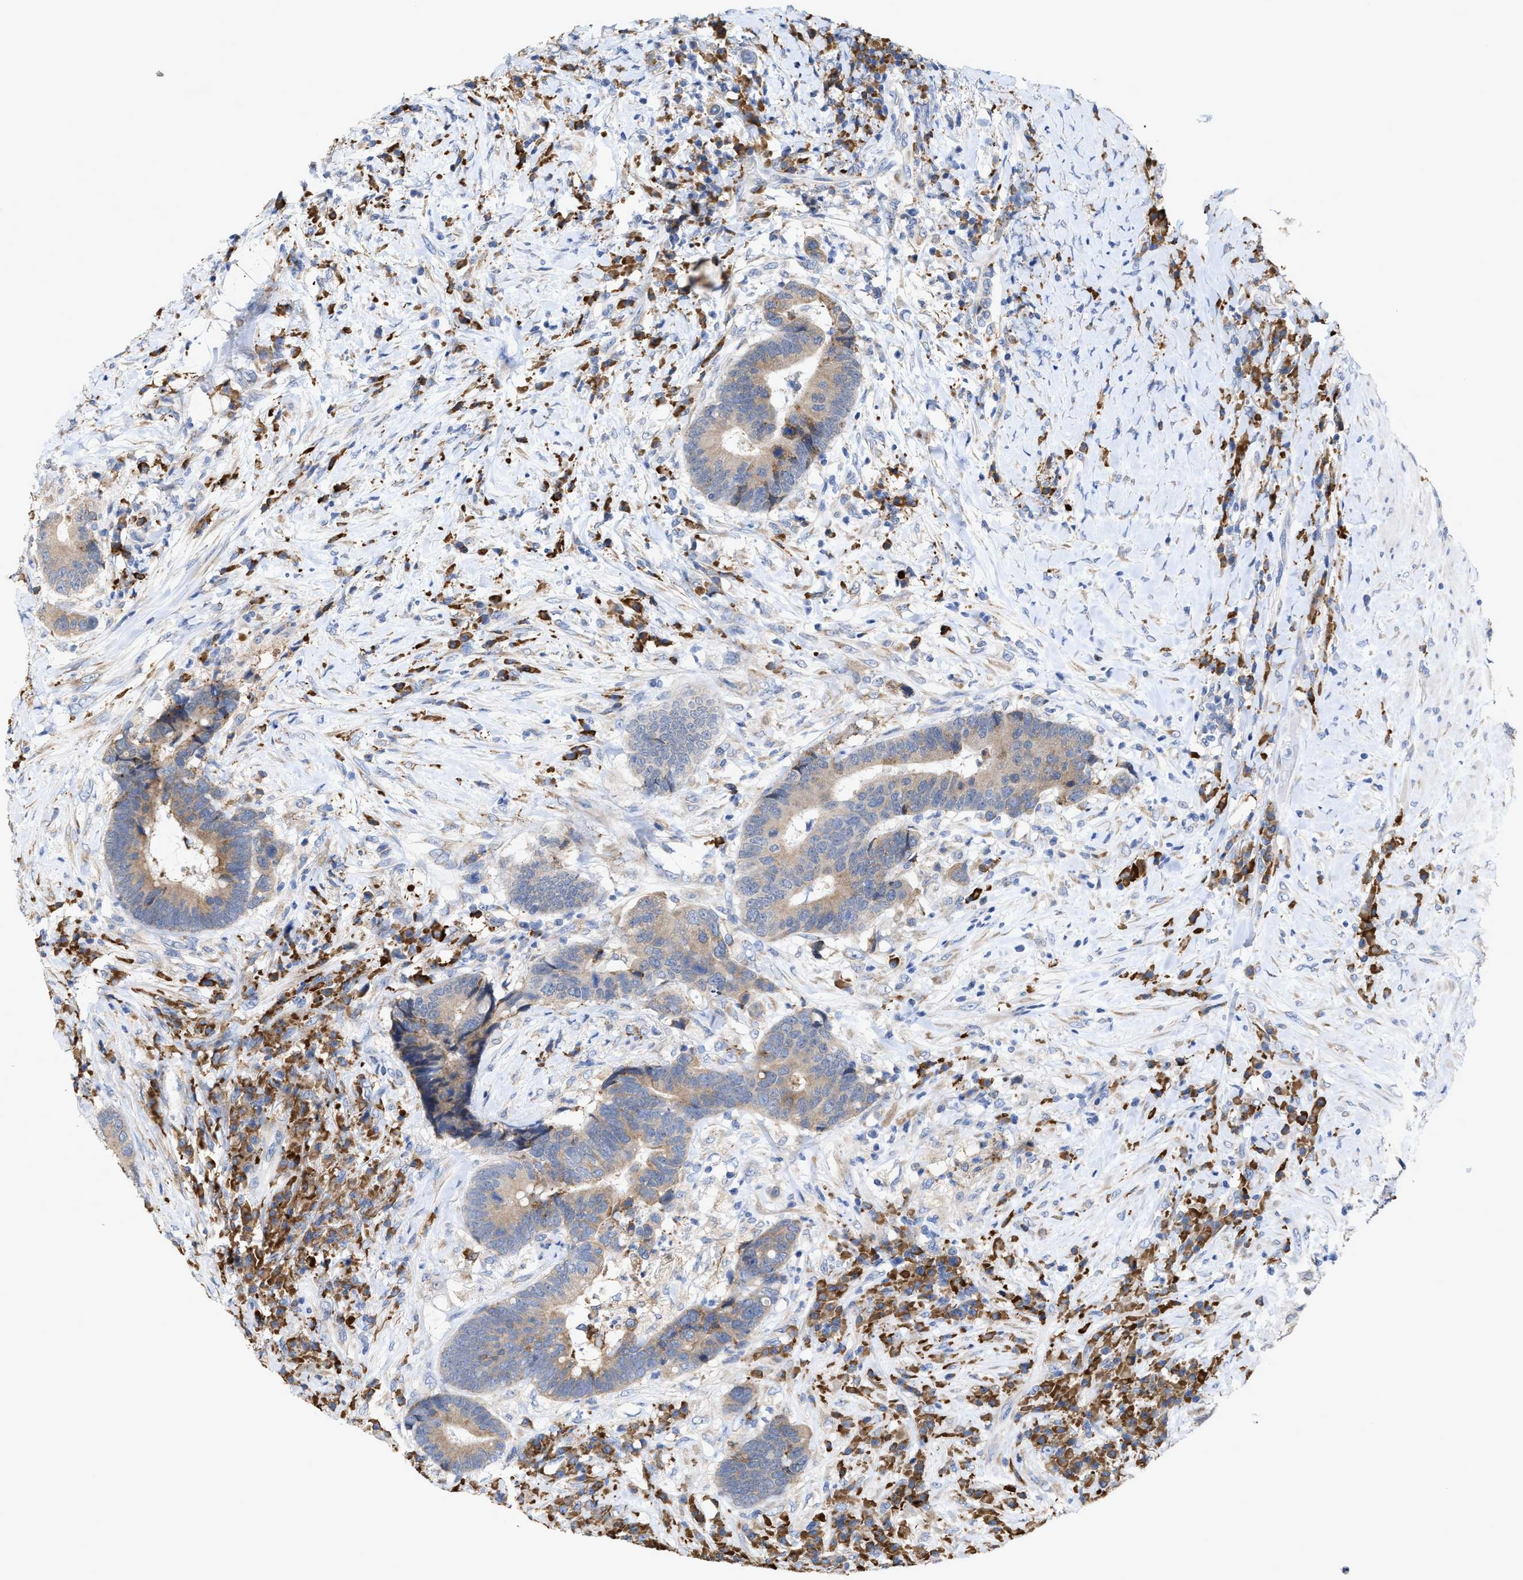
{"staining": {"intensity": "moderate", "quantity": ">75%", "location": "cytoplasmic/membranous"}, "tissue": "colorectal cancer", "cell_type": "Tumor cells", "image_type": "cancer", "snomed": [{"axis": "morphology", "description": "Adenocarcinoma, NOS"}, {"axis": "topography", "description": "Rectum"}], "caption": "DAB immunohistochemical staining of colorectal cancer exhibits moderate cytoplasmic/membranous protein staining in about >75% of tumor cells. (Brightfield microscopy of DAB IHC at high magnification).", "gene": "RYR2", "patient": {"sex": "female", "age": 89}}